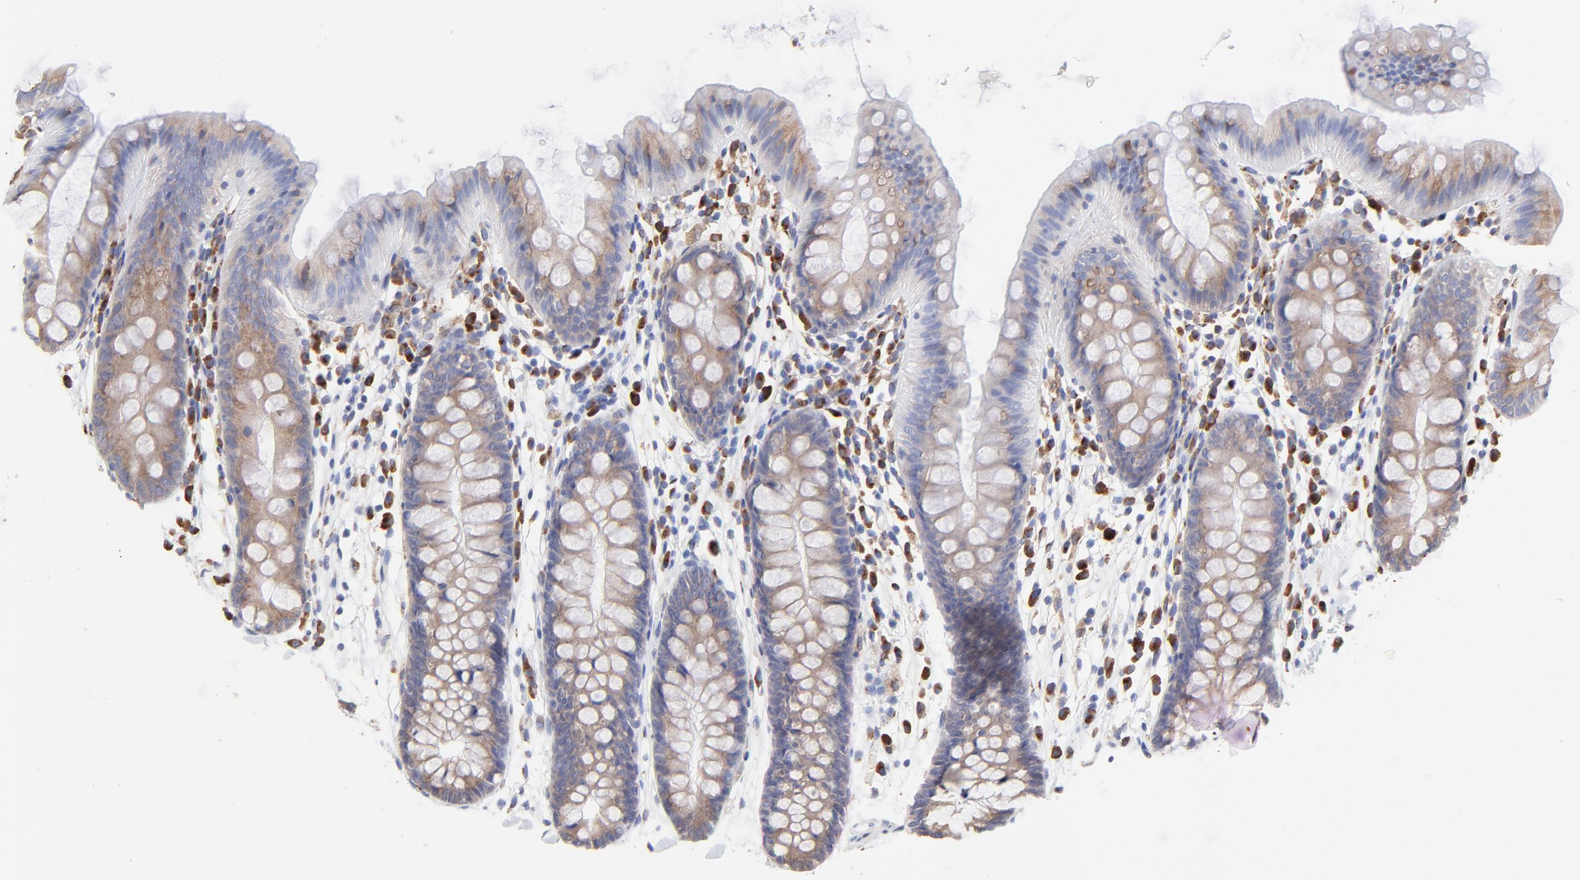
{"staining": {"intensity": "moderate", "quantity": ">75%", "location": "cytoplasmic/membranous"}, "tissue": "colon", "cell_type": "Endothelial cells", "image_type": "normal", "snomed": [{"axis": "morphology", "description": "Normal tissue, NOS"}, {"axis": "topography", "description": "Smooth muscle"}, {"axis": "topography", "description": "Colon"}], "caption": "Endothelial cells demonstrate medium levels of moderate cytoplasmic/membranous positivity in about >75% of cells in unremarkable colon. The staining was performed using DAB (3,3'-diaminobenzidine) to visualize the protein expression in brown, while the nuclei were stained in blue with hematoxylin (Magnification: 20x).", "gene": "LMAN1", "patient": {"sex": "male", "age": 67}}